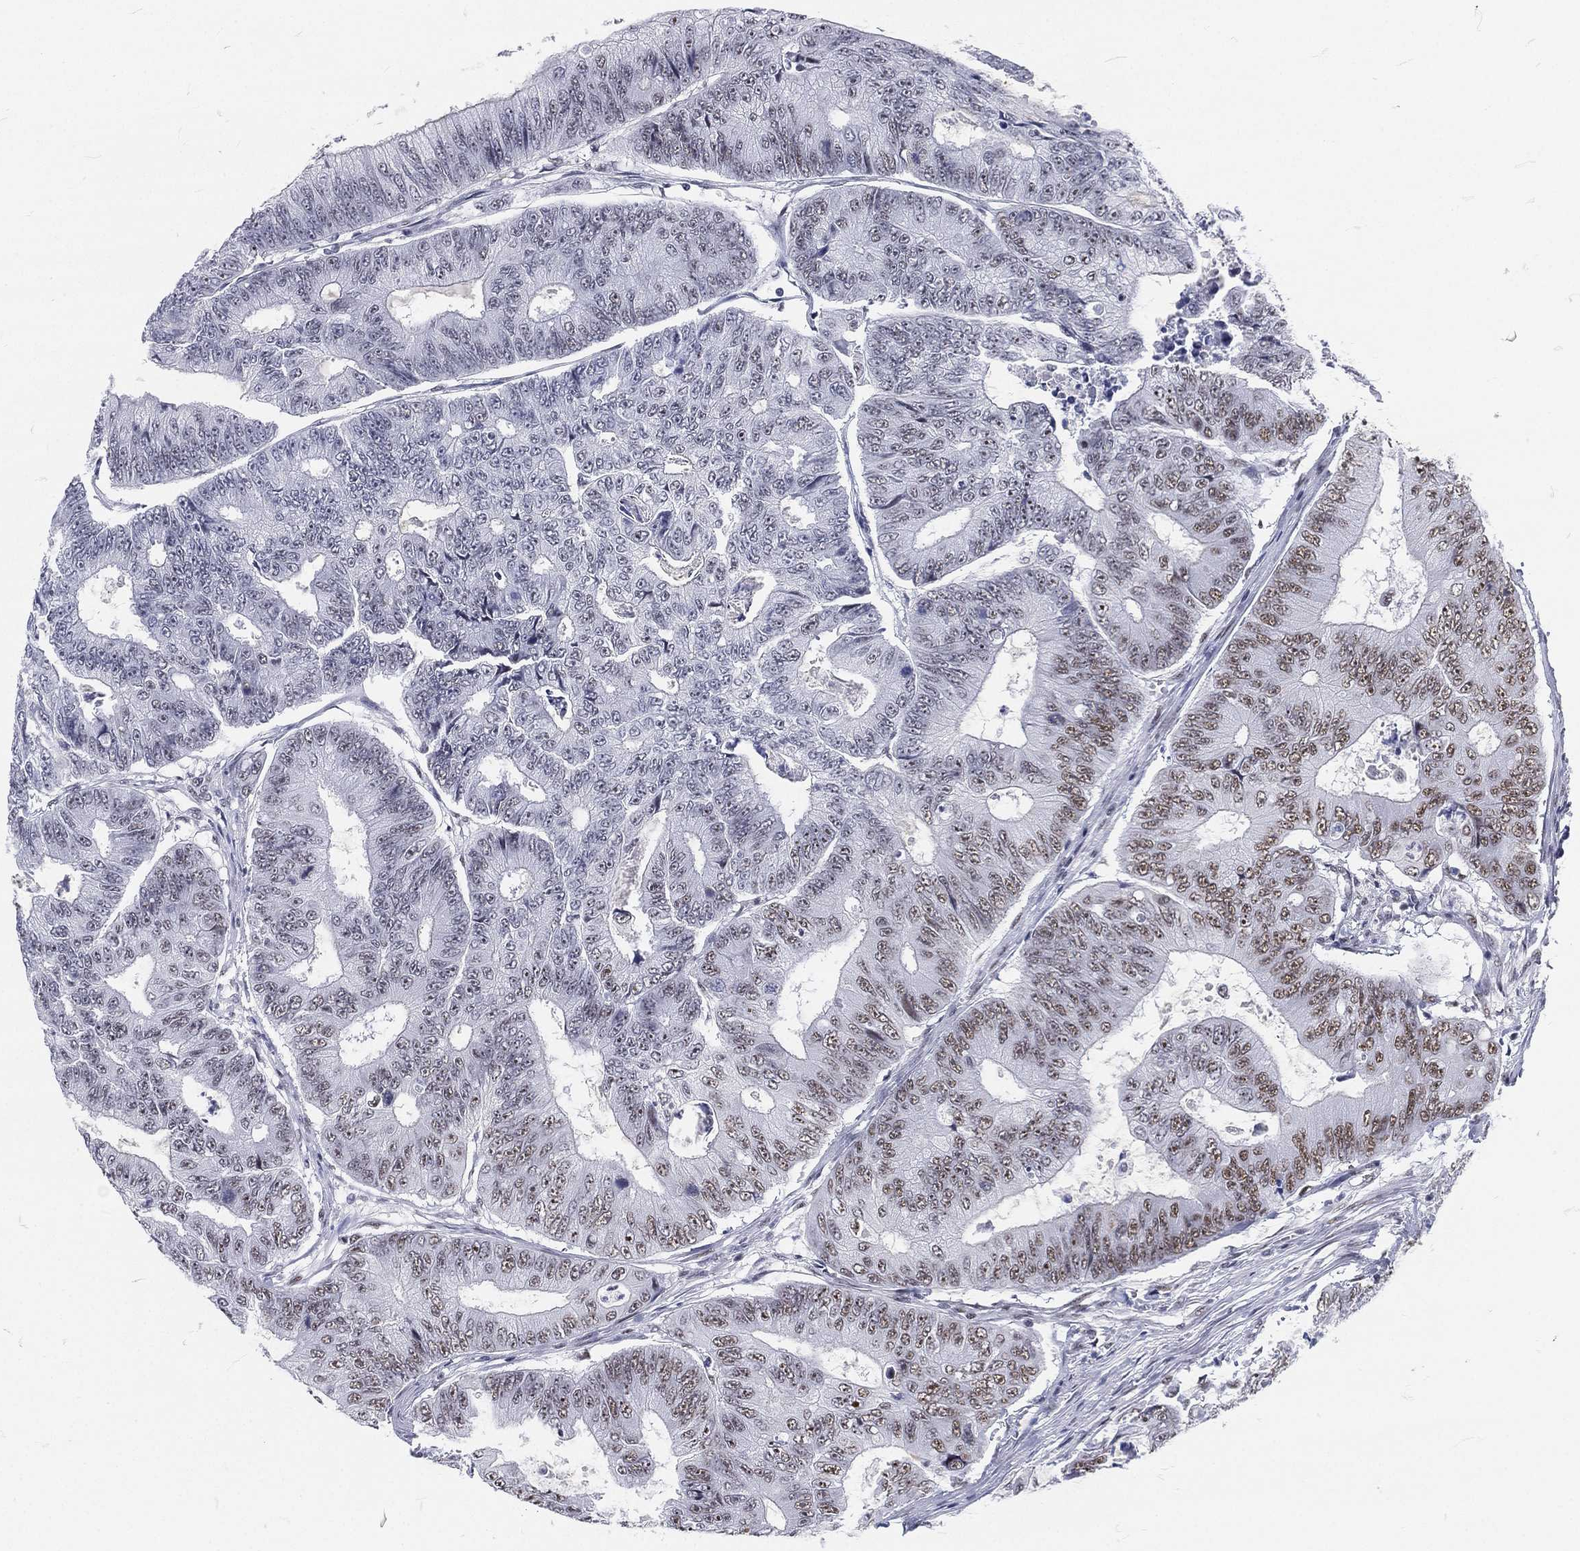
{"staining": {"intensity": "weak", "quantity": "<25%", "location": "nuclear"}, "tissue": "colorectal cancer", "cell_type": "Tumor cells", "image_type": "cancer", "snomed": [{"axis": "morphology", "description": "Adenocarcinoma, NOS"}, {"axis": "topography", "description": "Colon"}], "caption": "Colorectal adenocarcinoma was stained to show a protein in brown. There is no significant expression in tumor cells. Nuclei are stained in blue.", "gene": "MAPK8IP1", "patient": {"sex": "female", "age": 48}}